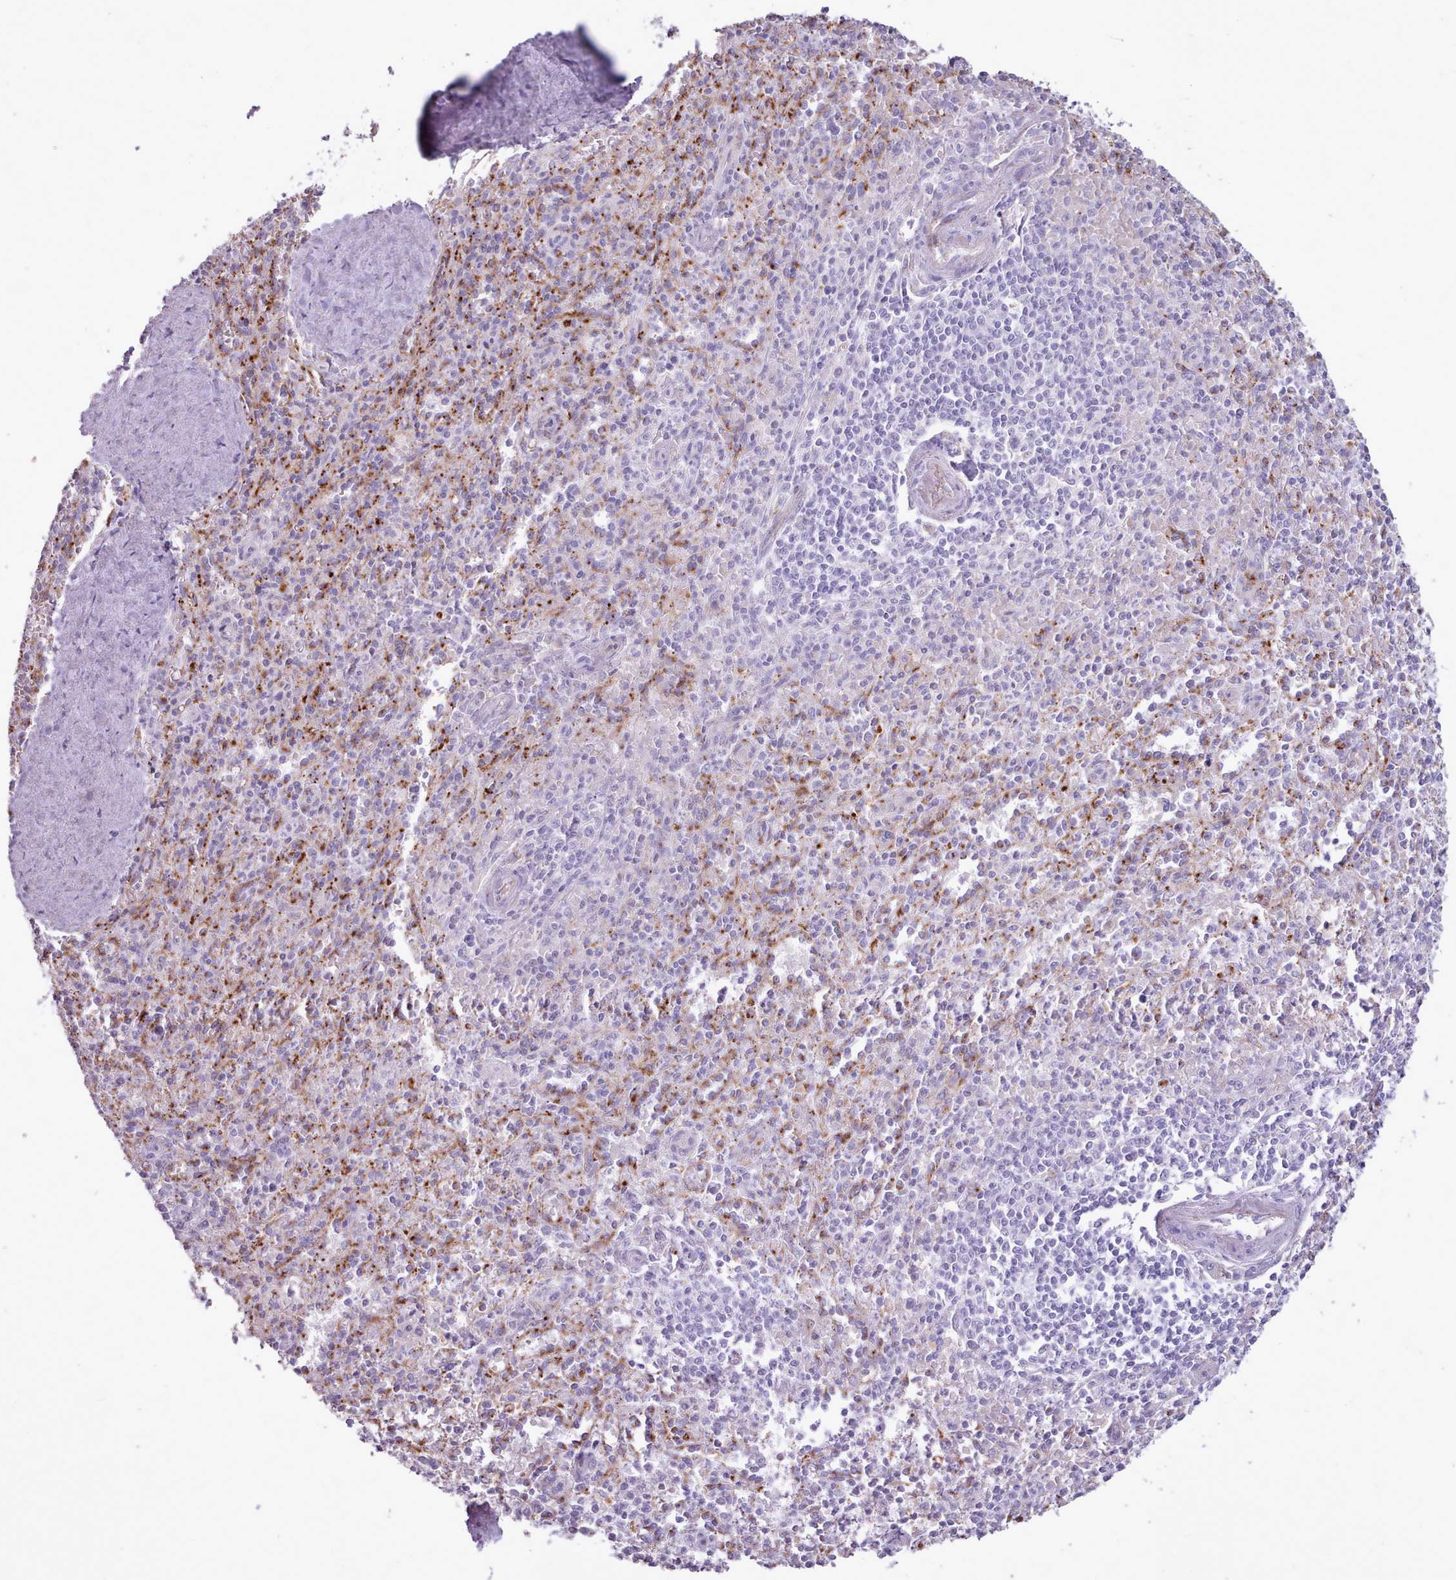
{"staining": {"intensity": "negative", "quantity": "none", "location": "none"}, "tissue": "spleen", "cell_type": "Cells in red pulp", "image_type": "normal", "snomed": [{"axis": "morphology", "description": "Normal tissue, NOS"}, {"axis": "topography", "description": "Spleen"}], "caption": "This is an IHC micrograph of normal spleen. There is no staining in cells in red pulp.", "gene": "ATRAID", "patient": {"sex": "female", "age": 70}}